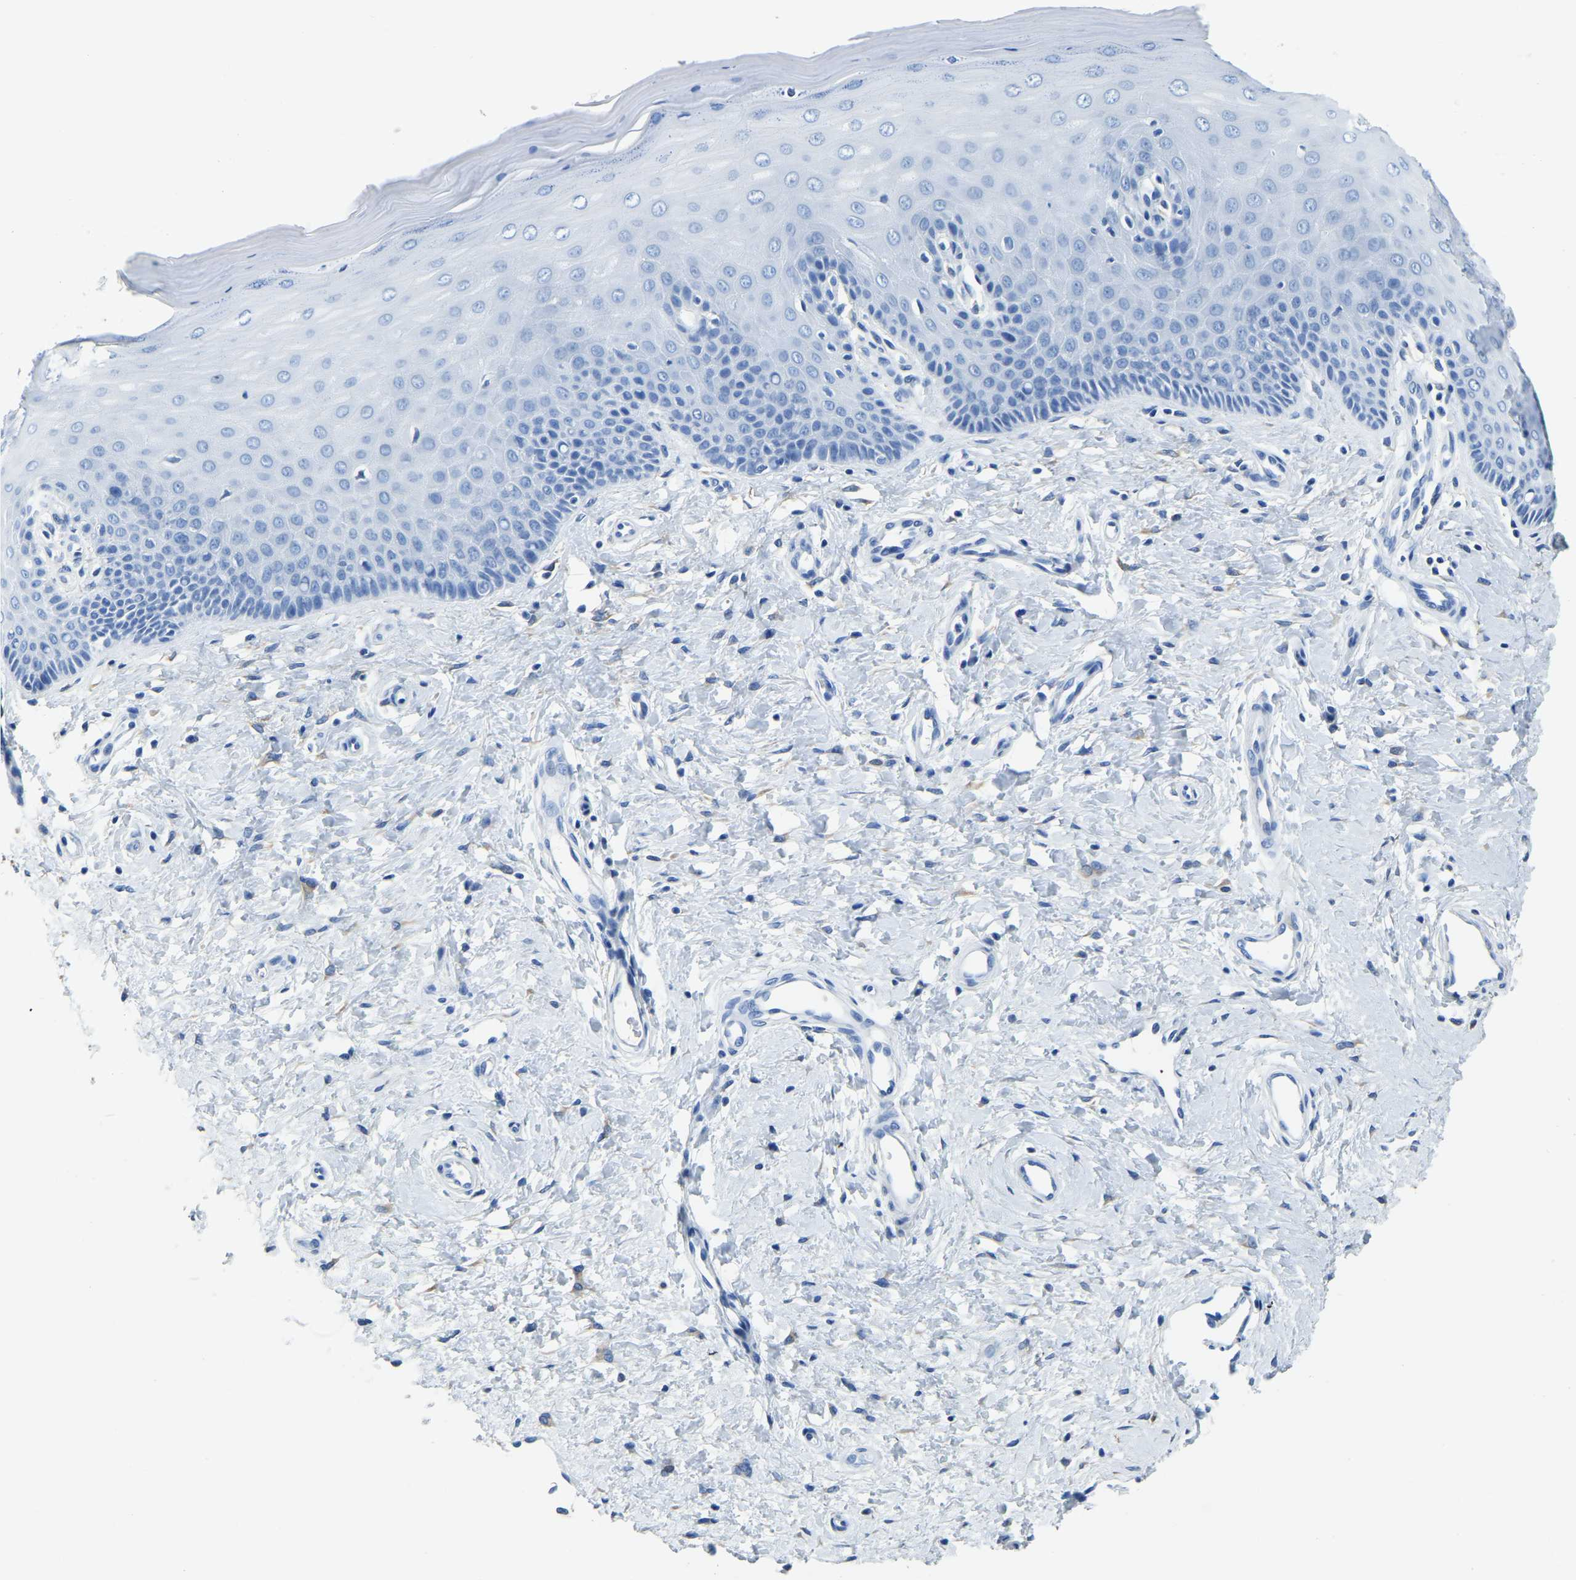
{"staining": {"intensity": "negative", "quantity": "none", "location": "none"}, "tissue": "cervix", "cell_type": "Squamous epithelial cells", "image_type": "normal", "snomed": [{"axis": "morphology", "description": "Normal tissue, NOS"}, {"axis": "topography", "description": "Cervix"}], "caption": "Immunohistochemical staining of benign cervix shows no significant staining in squamous epithelial cells.", "gene": "ZDHHC13", "patient": {"sex": "female", "age": 55}}